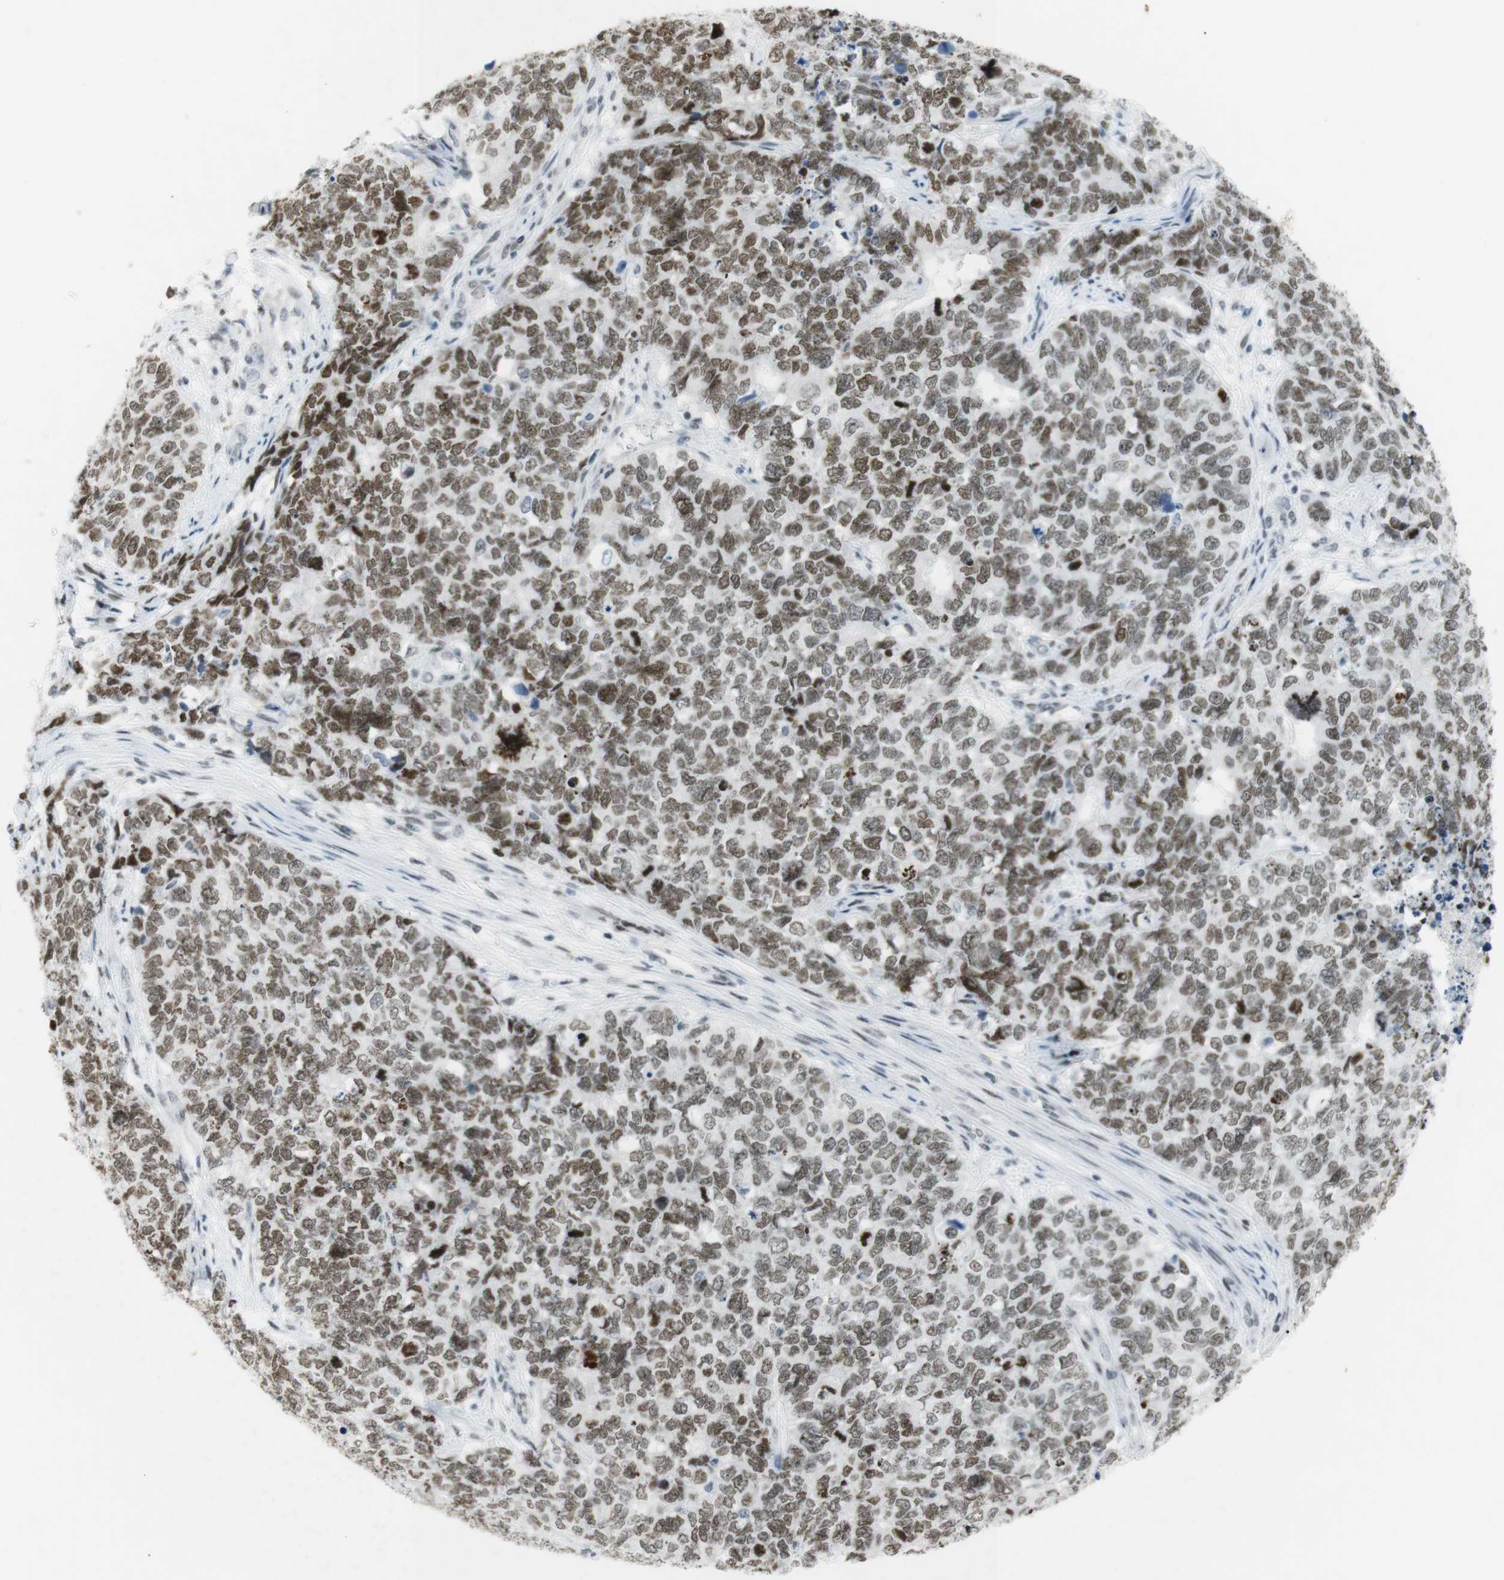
{"staining": {"intensity": "moderate", "quantity": ">75%", "location": "nuclear"}, "tissue": "cervical cancer", "cell_type": "Tumor cells", "image_type": "cancer", "snomed": [{"axis": "morphology", "description": "Squamous cell carcinoma, NOS"}, {"axis": "topography", "description": "Cervix"}], "caption": "Protein expression by IHC reveals moderate nuclear staining in approximately >75% of tumor cells in squamous cell carcinoma (cervical).", "gene": "BMI1", "patient": {"sex": "female", "age": 63}}